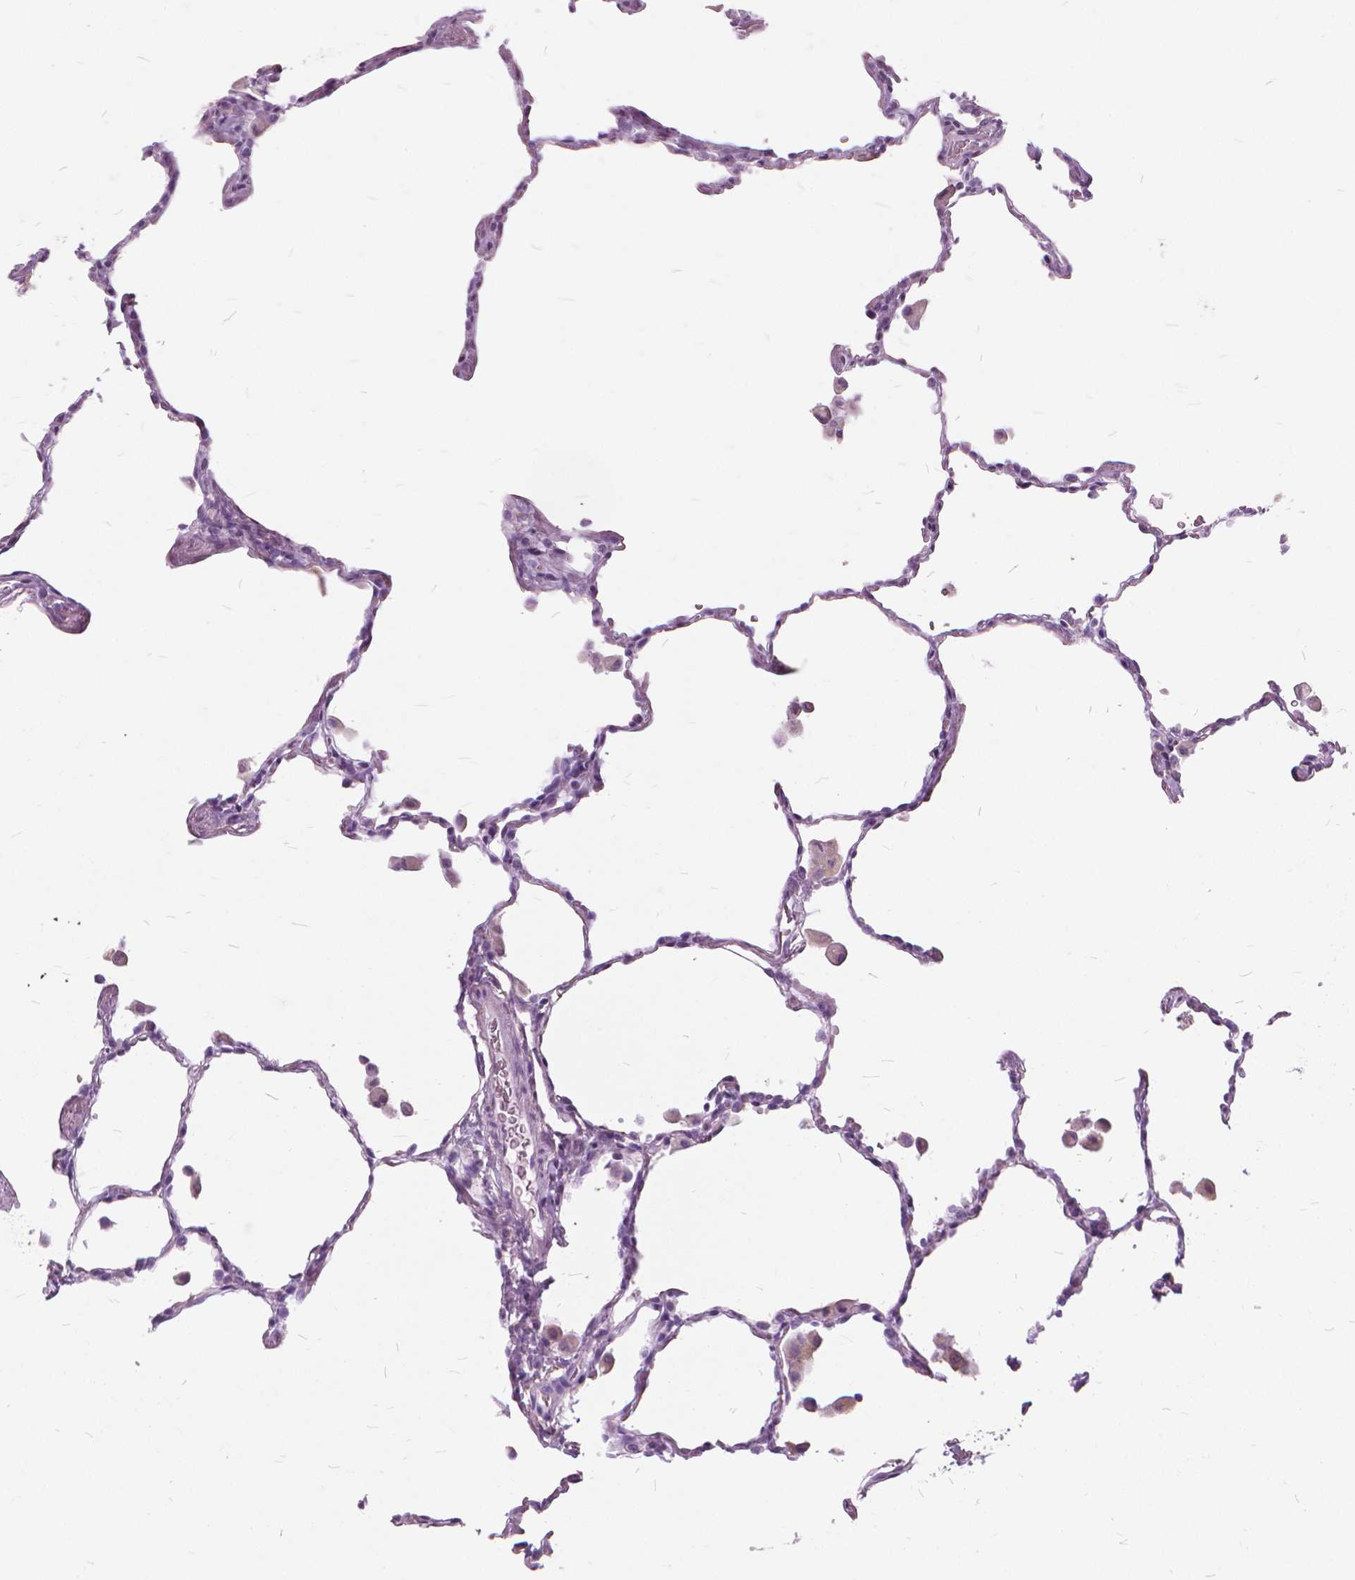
{"staining": {"intensity": "negative", "quantity": "none", "location": "none"}, "tissue": "lung", "cell_type": "Alveolar cells", "image_type": "normal", "snomed": [{"axis": "morphology", "description": "Normal tissue, NOS"}, {"axis": "topography", "description": "Lung"}], "caption": "An IHC photomicrograph of unremarkable lung is shown. There is no staining in alveolar cells of lung. (Brightfield microscopy of DAB immunohistochemistry at high magnification).", "gene": "DNM1", "patient": {"sex": "female", "age": 47}}